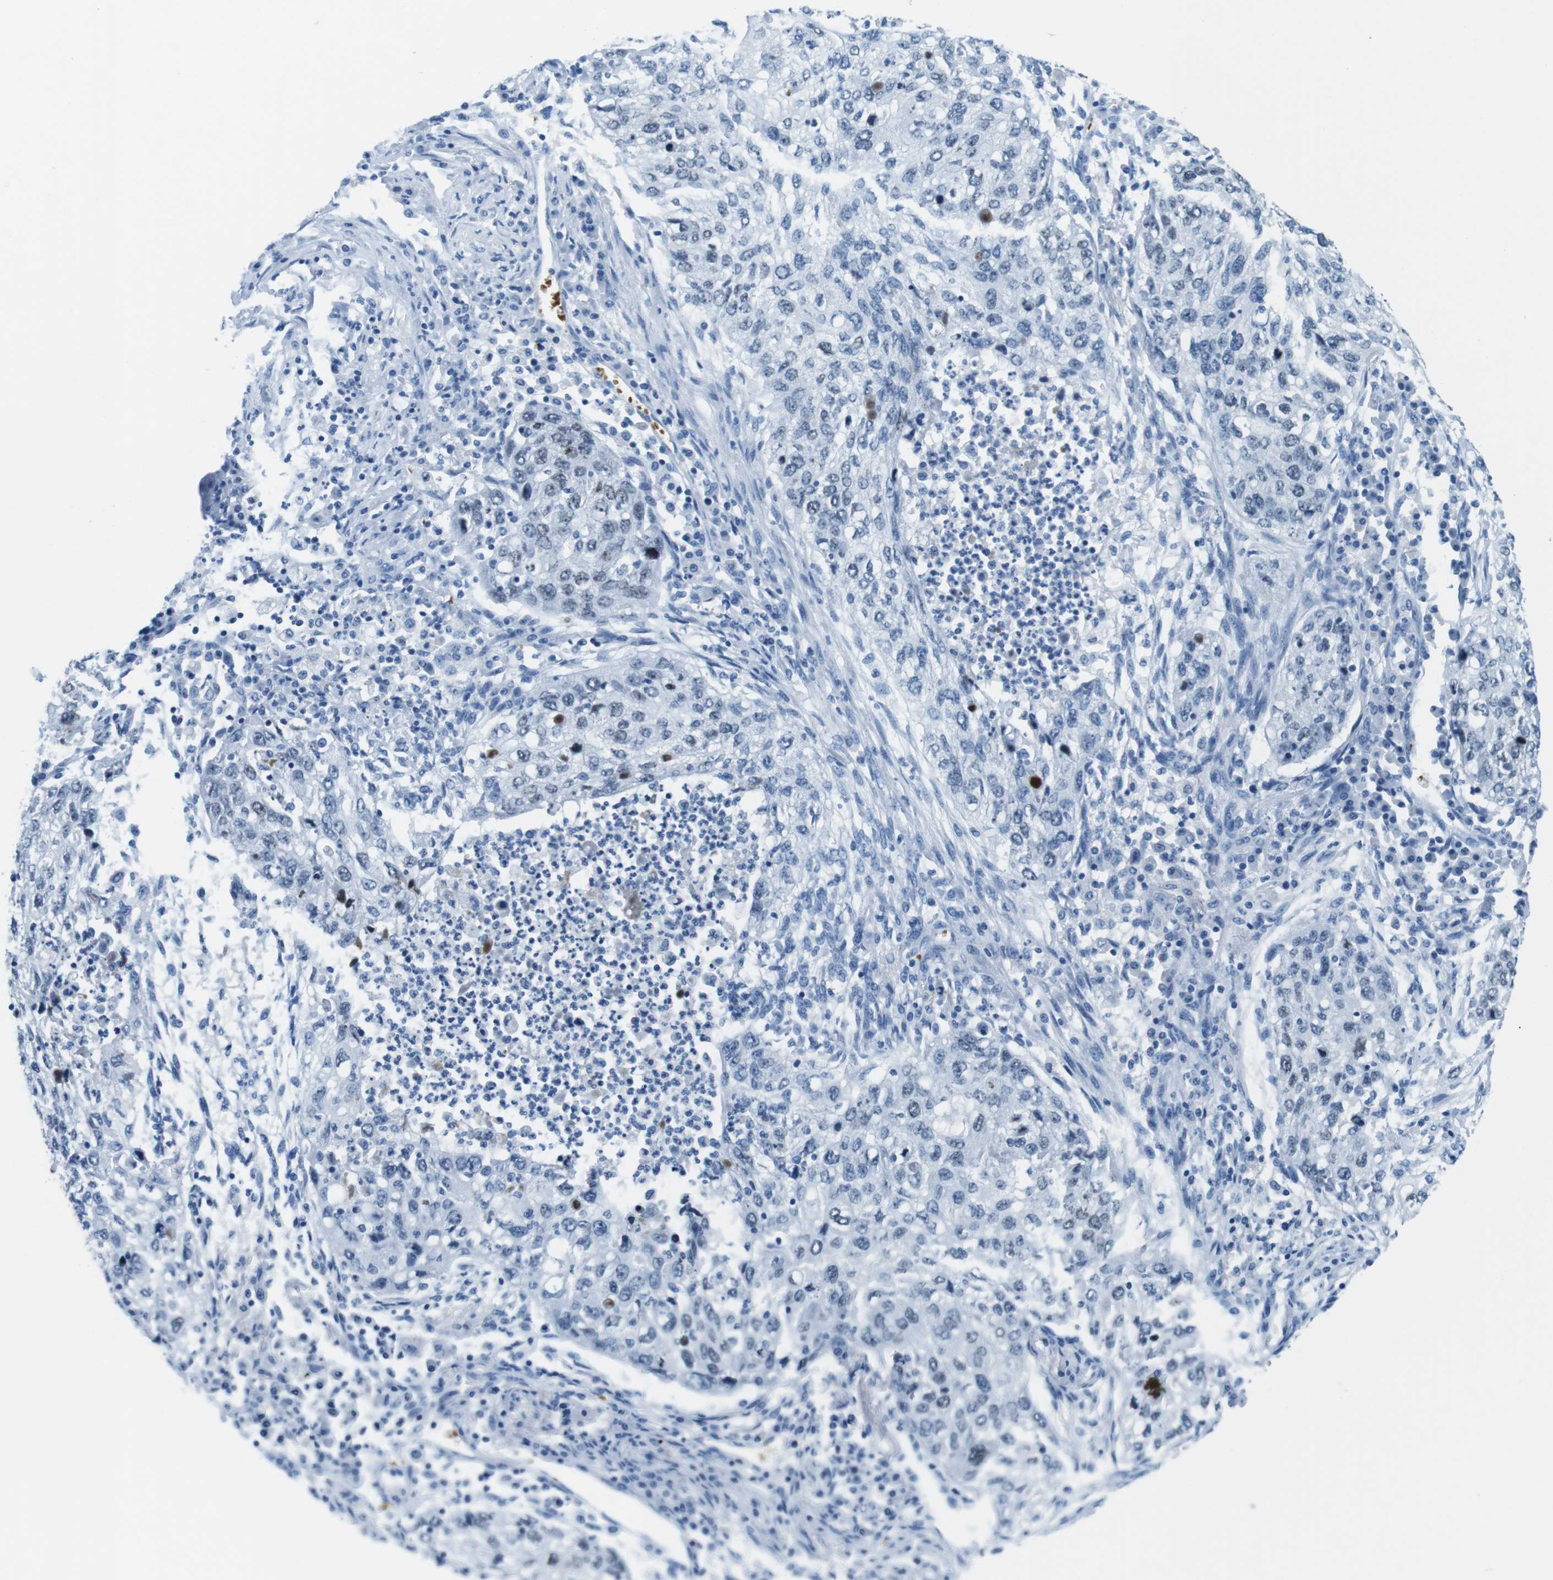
{"staining": {"intensity": "weak", "quantity": "<25%", "location": "nuclear"}, "tissue": "lung cancer", "cell_type": "Tumor cells", "image_type": "cancer", "snomed": [{"axis": "morphology", "description": "Squamous cell carcinoma, NOS"}, {"axis": "topography", "description": "Lung"}], "caption": "There is no significant positivity in tumor cells of lung cancer (squamous cell carcinoma).", "gene": "TFAP2C", "patient": {"sex": "female", "age": 63}}